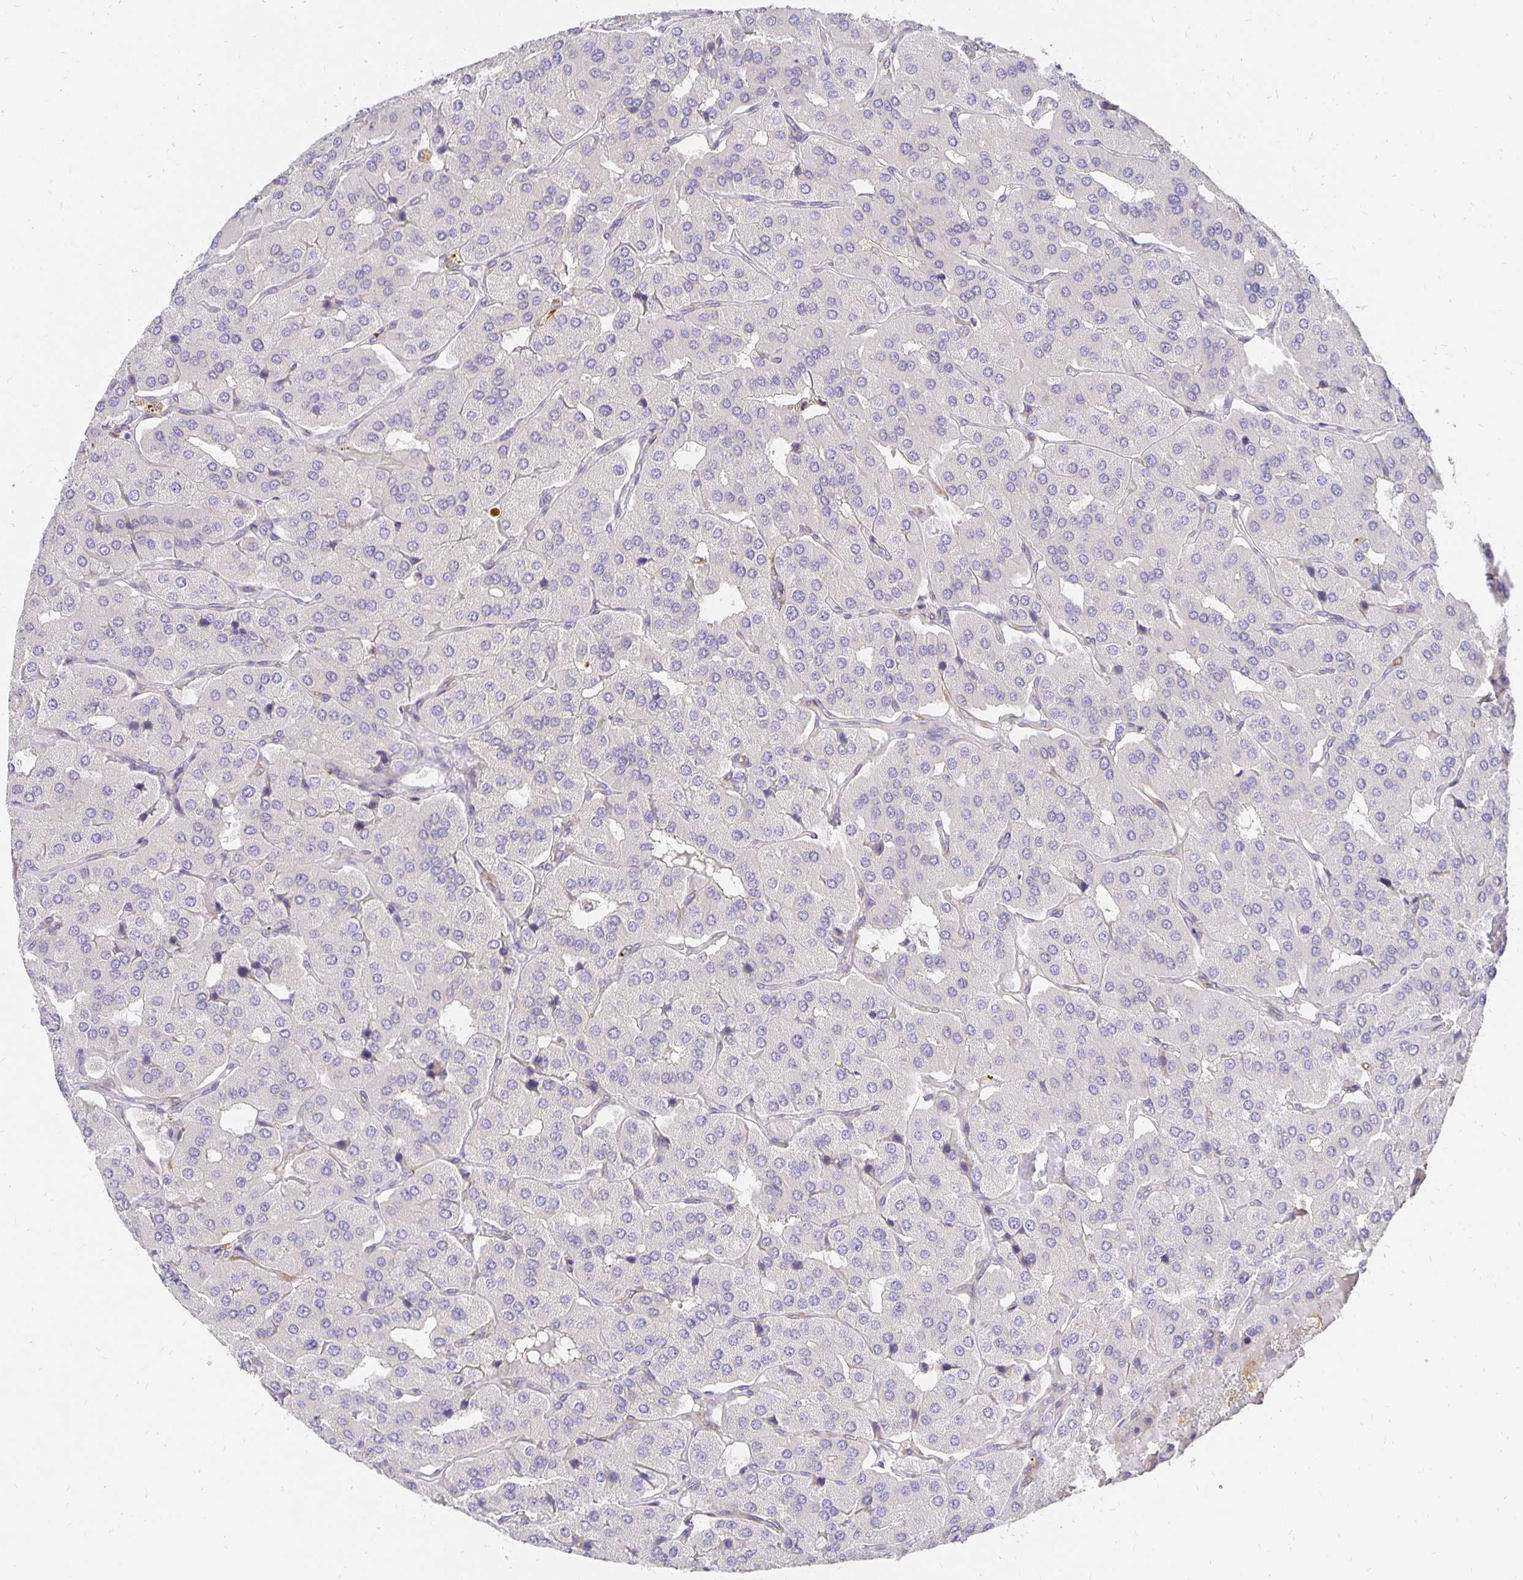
{"staining": {"intensity": "negative", "quantity": "none", "location": "none"}, "tissue": "parathyroid gland", "cell_type": "Glandular cells", "image_type": "normal", "snomed": [{"axis": "morphology", "description": "Normal tissue, NOS"}, {"axis": "morphology", "description": "Adenoma, NOS"}, {"axis": "topography", "description": "Parathyroid gland"}], "caption": "Immunohistochemistry of unremarkable human parathyroid gland demonstrates no expression in glandular cells.", "gene": "PLOD1", "patient": {"sex": "female", "age": 86}}